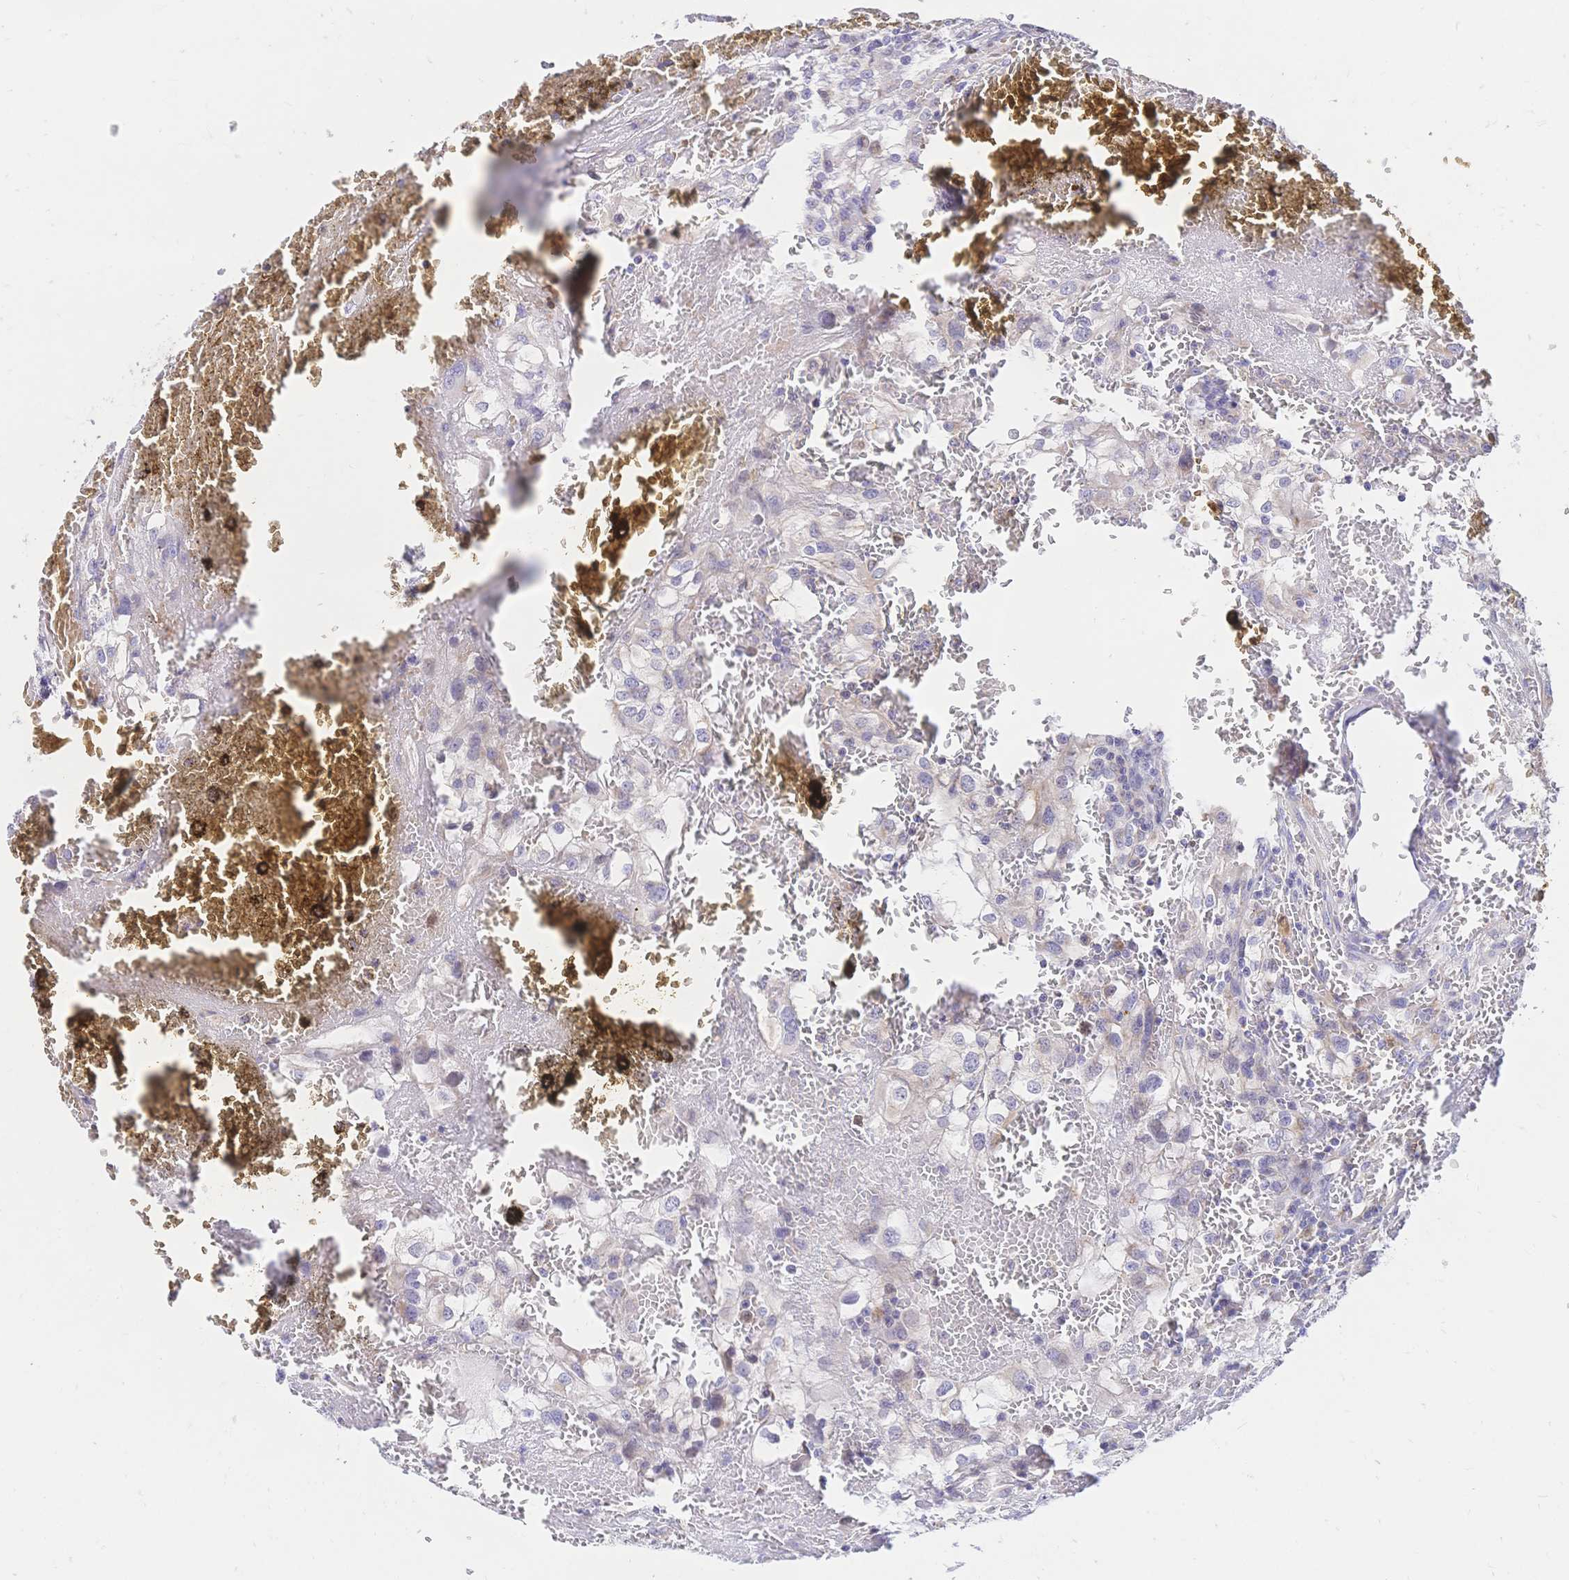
{"staining": {"intensity": "negative", "quantity": "none", "location": "none"}, "tissue": "renal cancer", "cell_type": "Tumor cells", "image_type": "cancer", "snomed": [{"axis": "morphology", "description": "Adenocarcinoma, NOS"}, {"axis": "topography", "description": "Kidney"}], "caption": "Renal adenocarcinoma was stained to show a protein in brown. There is no significant positivity in tumor cells. (IHC, brightfield microscopy, high magnification).", "gene": "CLEC18B", "patient": {"sex": "female", "age": 74}}